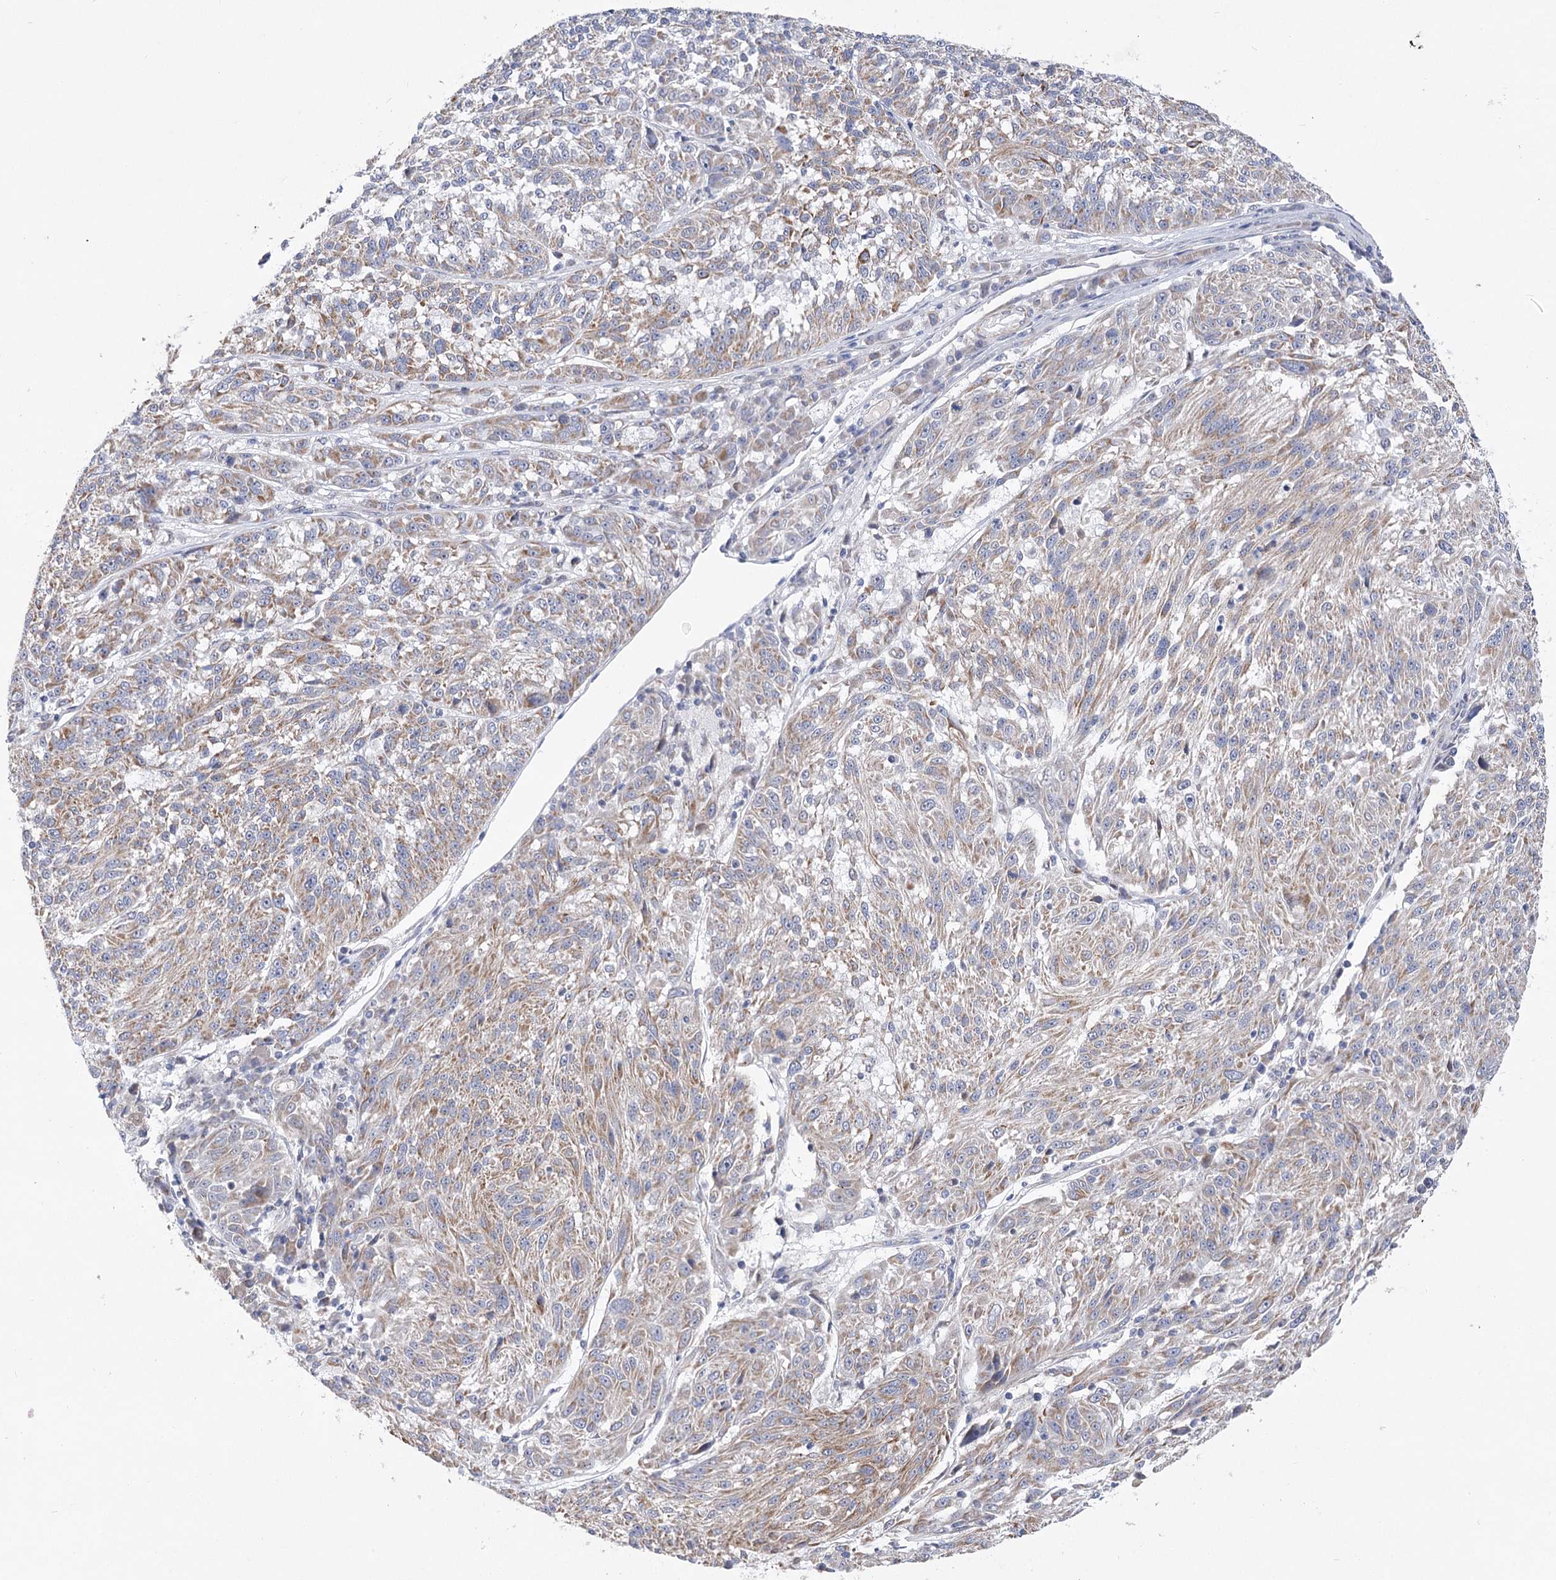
{"staining": {"intensity": "weak", "quantity": ">75%", "location": "cytoplasmic/membranous"}, "tissue": "melanoma", "cell_type": "Tumor cells", "image_type": "cancer", "snomed": [{"axis": "morphology", "description": "Malignant melanoma, NOS"}, {"axis": "topography", "description": "Skin"}], "caption": "Protein expression analysis of melanoma shows weak cytoplasmic/membranous positivity in about >75% of tumor cells.", "gene": "ECHDC3", "patient": {"sex": "male", "age": 53}}